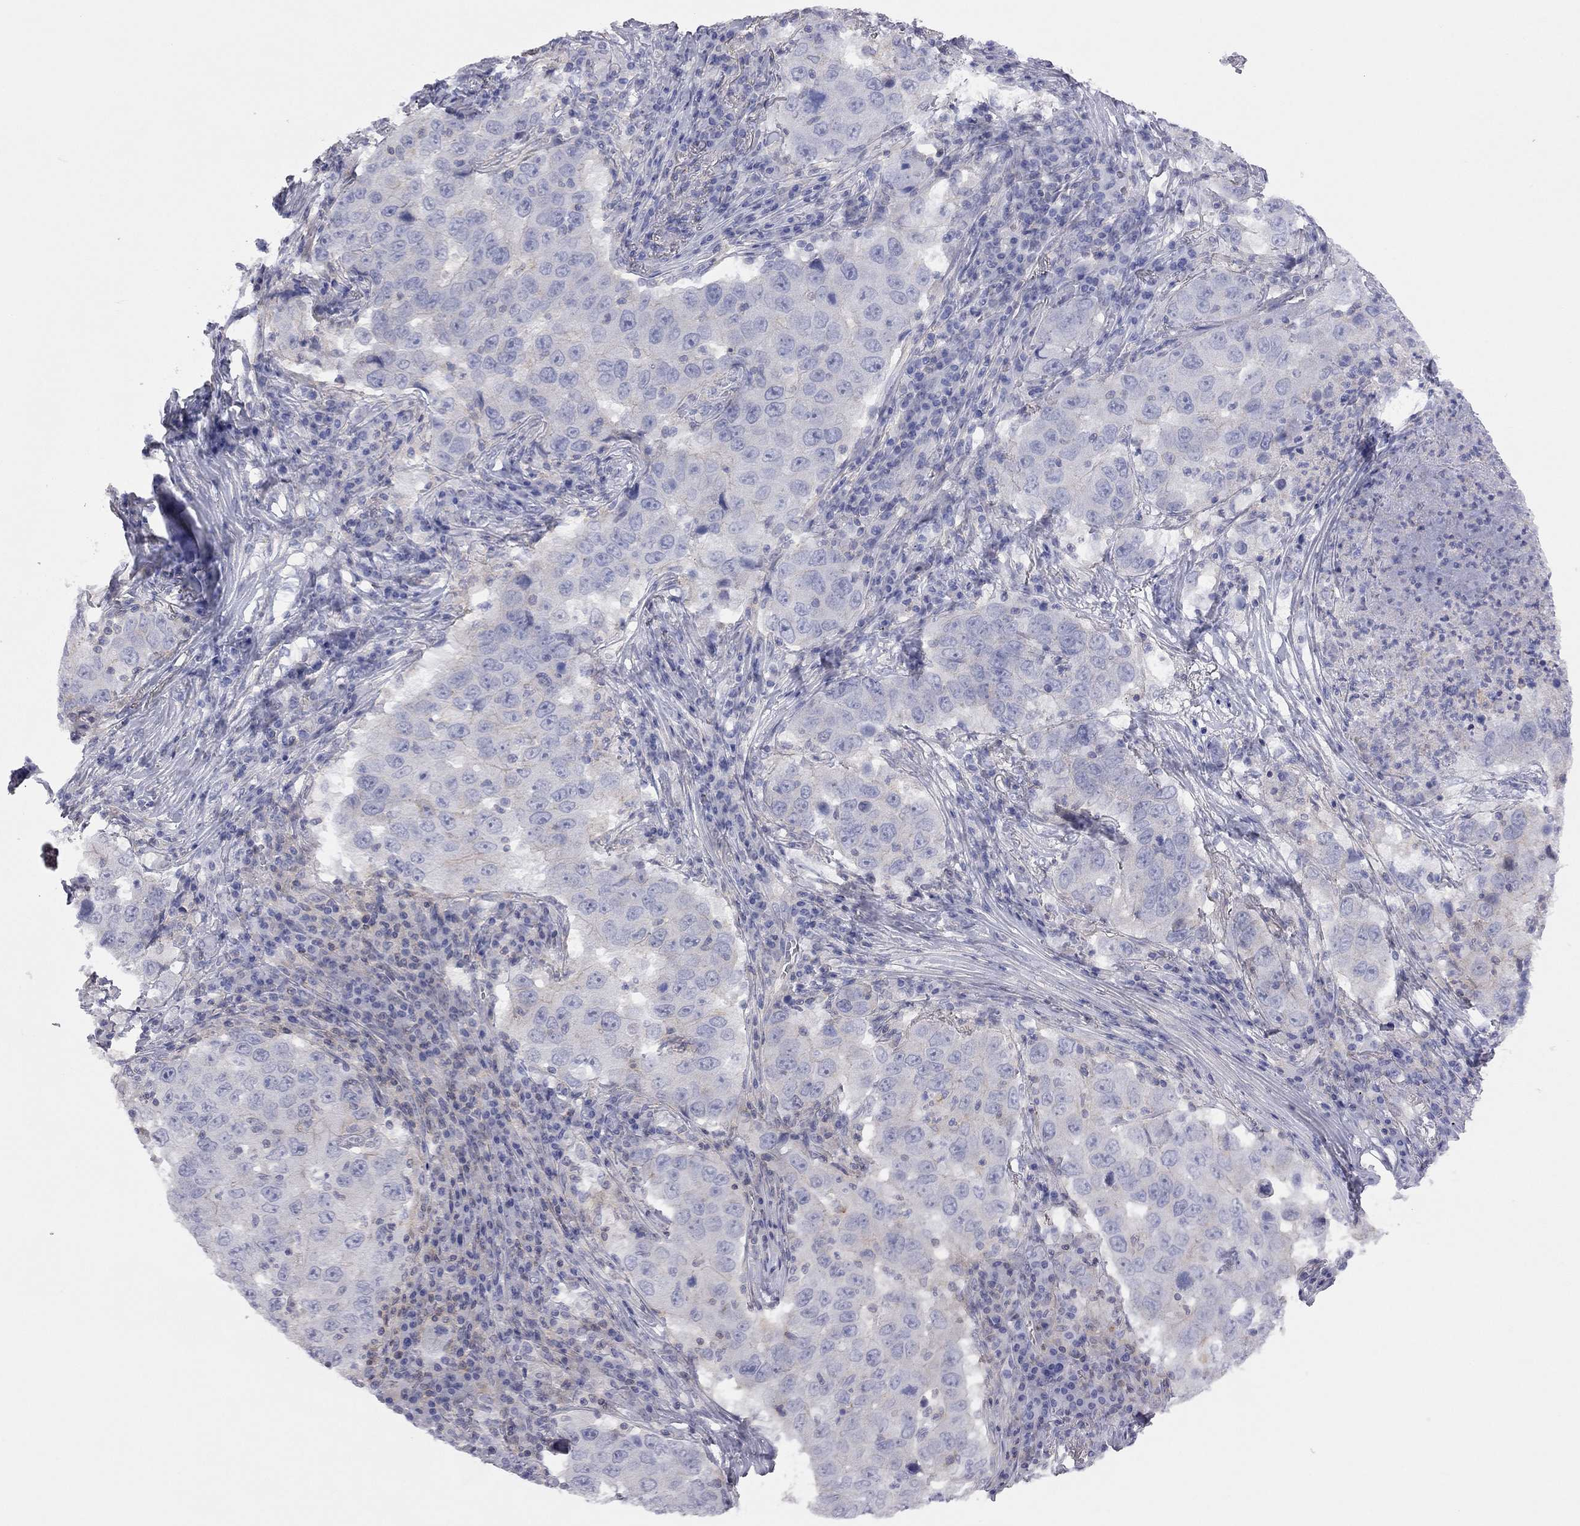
{"staining": {"intensity": "negative", "quantity": "none", "location": "none"}, "tissue": "lung cancer", "cell_type": "Tumor cells", "image_type": "cancer", "snomed": [{"axis": "morphology", "description": "Adenocarcinoma, NOS"}, {"axis": "topography", "description": "Lung"}], "caption": "Tumor cells are negative for brown protein staining in lung adenocarcinoma.", "gene": "ADCYAP1", "patient": {"sex": "male", "age": 73}}